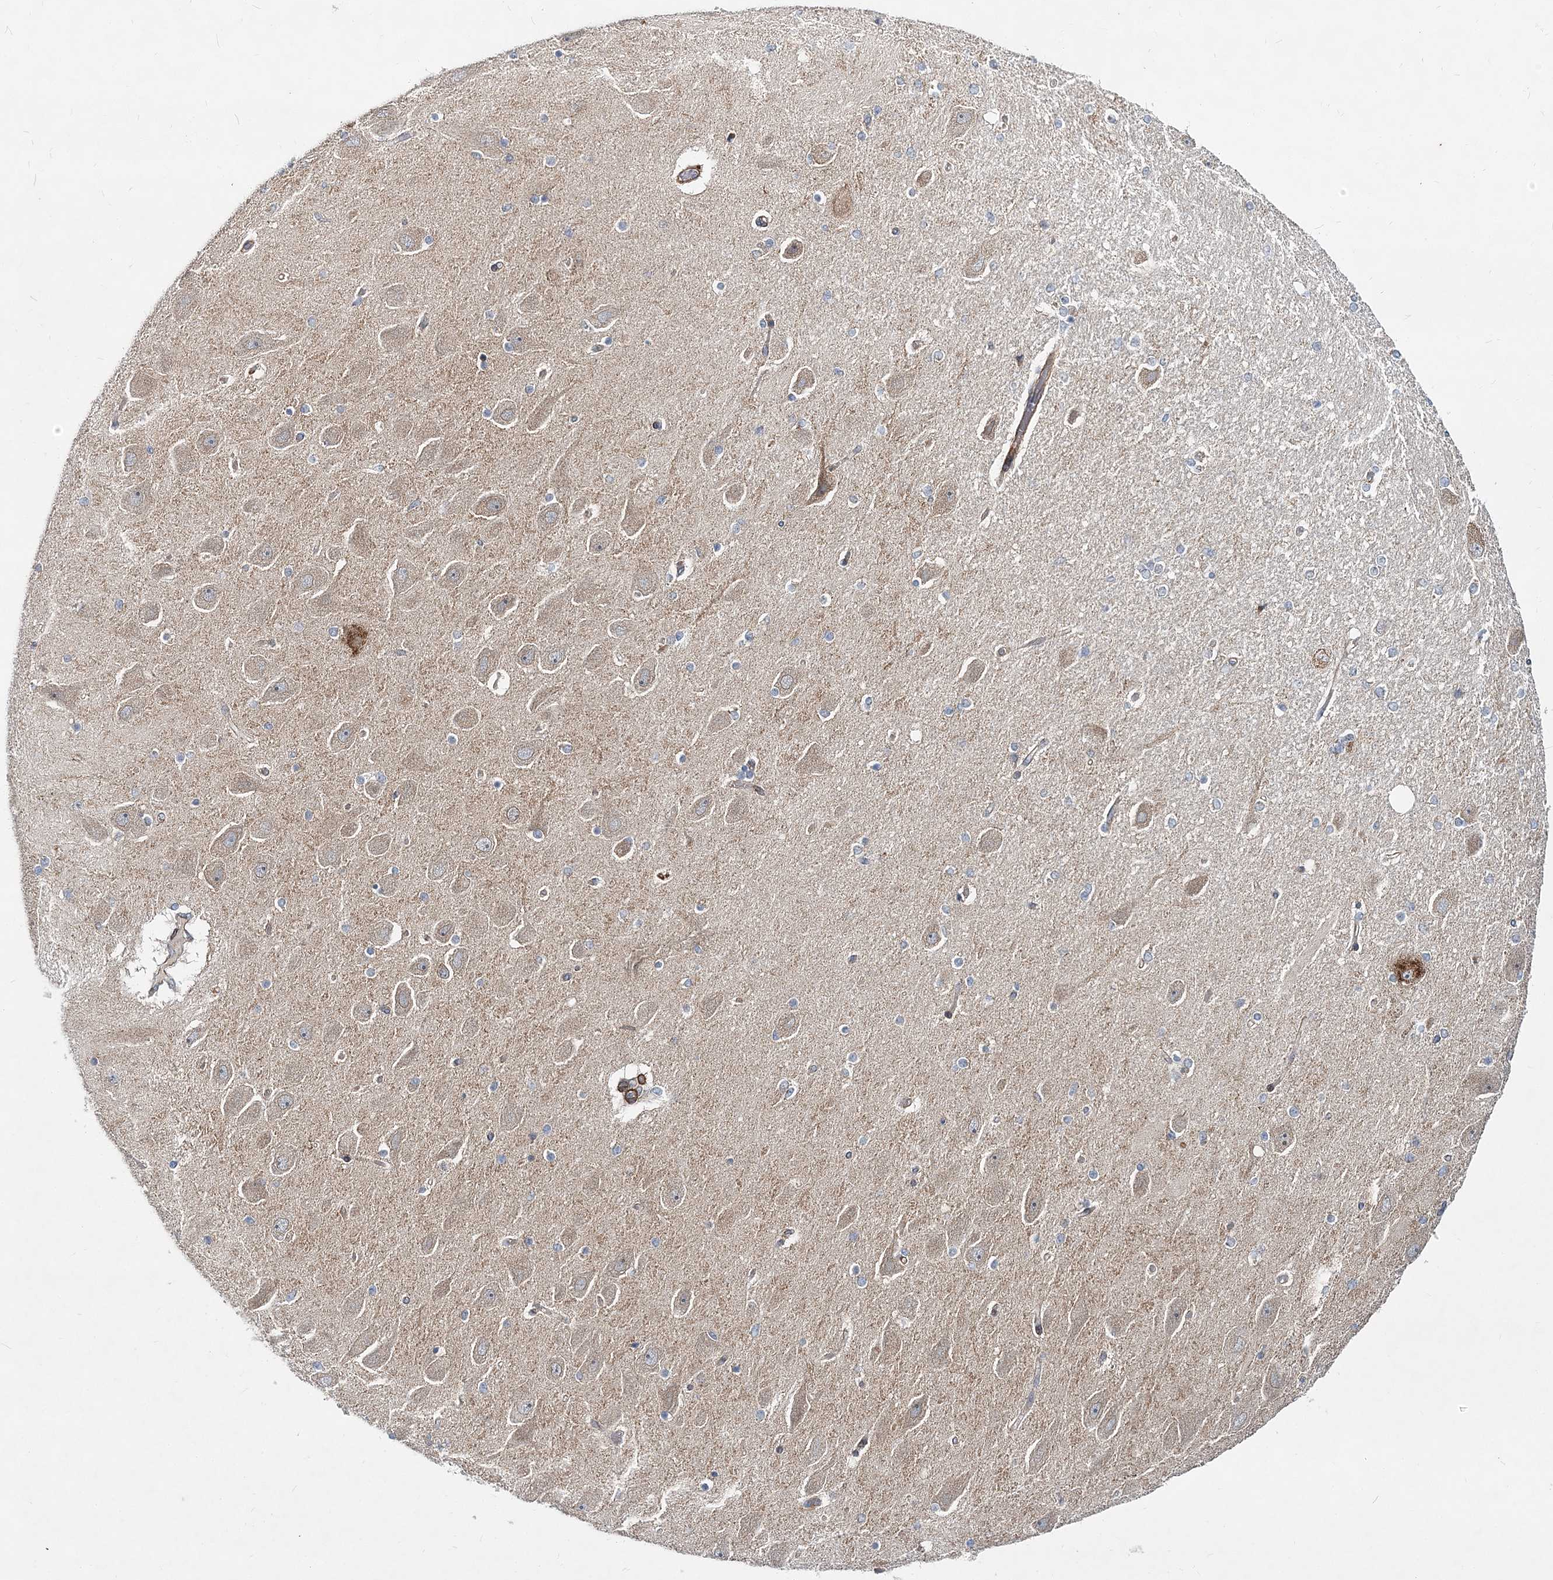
{"staining": {"intensity": "negative", "quantity": "none", "location": "none"}, "tissue": "hippocampus", "cell_type": "Glial cells", "image_type": "normal", "snomed": [{"axis": "morphology", "description": "Normal tissue, NOS"}, {"axis": "topography", "description": "Hippocampus"}], "caption": "An immunohistochemistry (IHC) histopathology image of benign hippocampus is shown. There is no staining in glial cells of hippocampus.", "gene": "NBAS", "patient": {"sex": "female", "age": 54}}